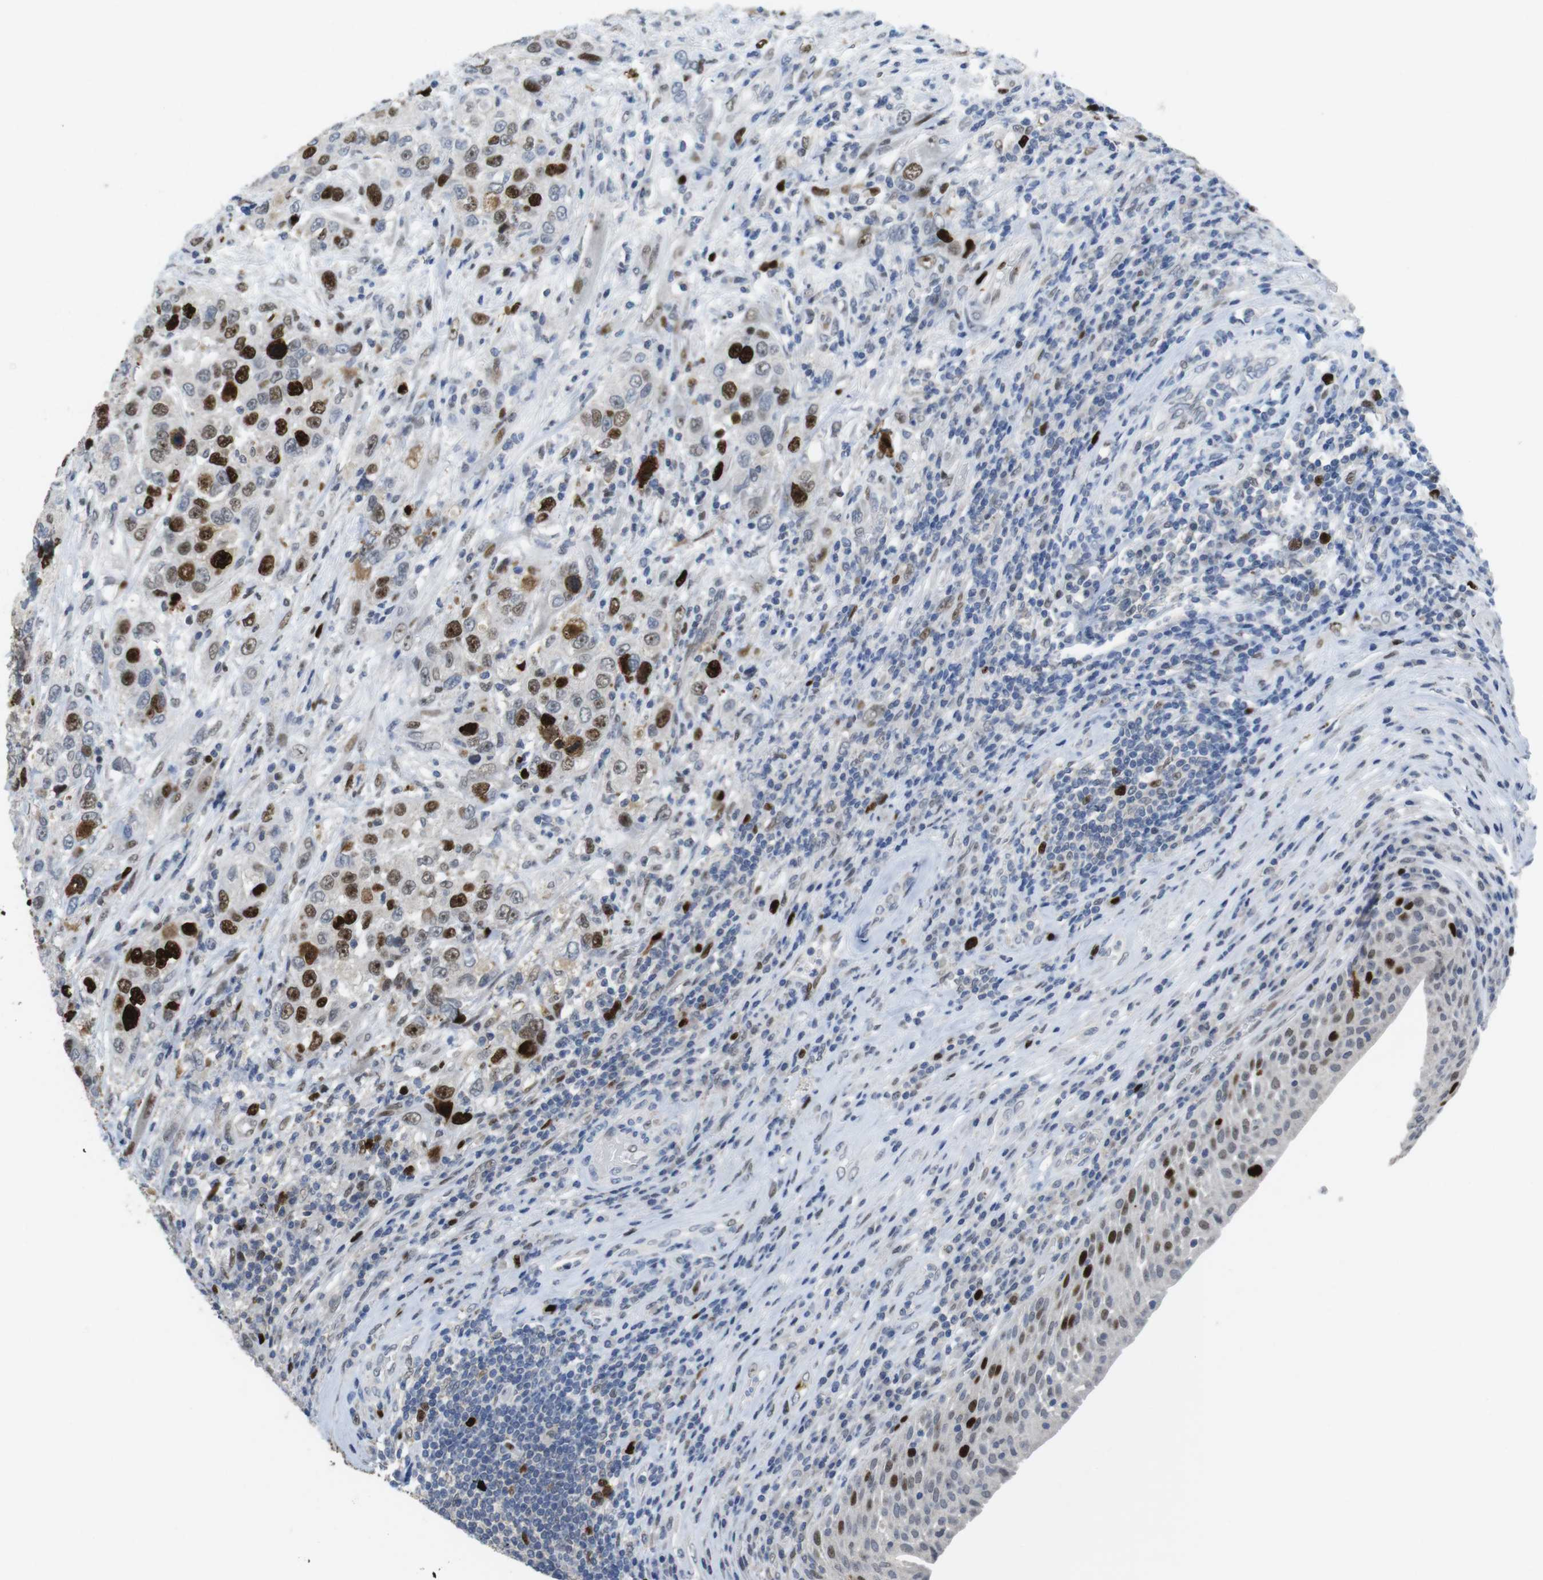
{"staining": {"intensity": "strong", "quantity": "<25%", "location": "nuclear"}, "tissue": "urothelial cancer", "cell_type": "Tumor cells", "image_type": "cancer", "snomed": [{"axis": "morphology", "description": "Urothelial carcinoma, High grade"}, {"axis": "topography", "description": "Urinary bladder"}], "caption": "Immunohistochemical staining of human urothelial cancer exhibits medium levels of strong nuclear protein expression in about <25% of tumor cells.", "gene": "KPNA2", "patient": {"sex": "female", "age": 80}}